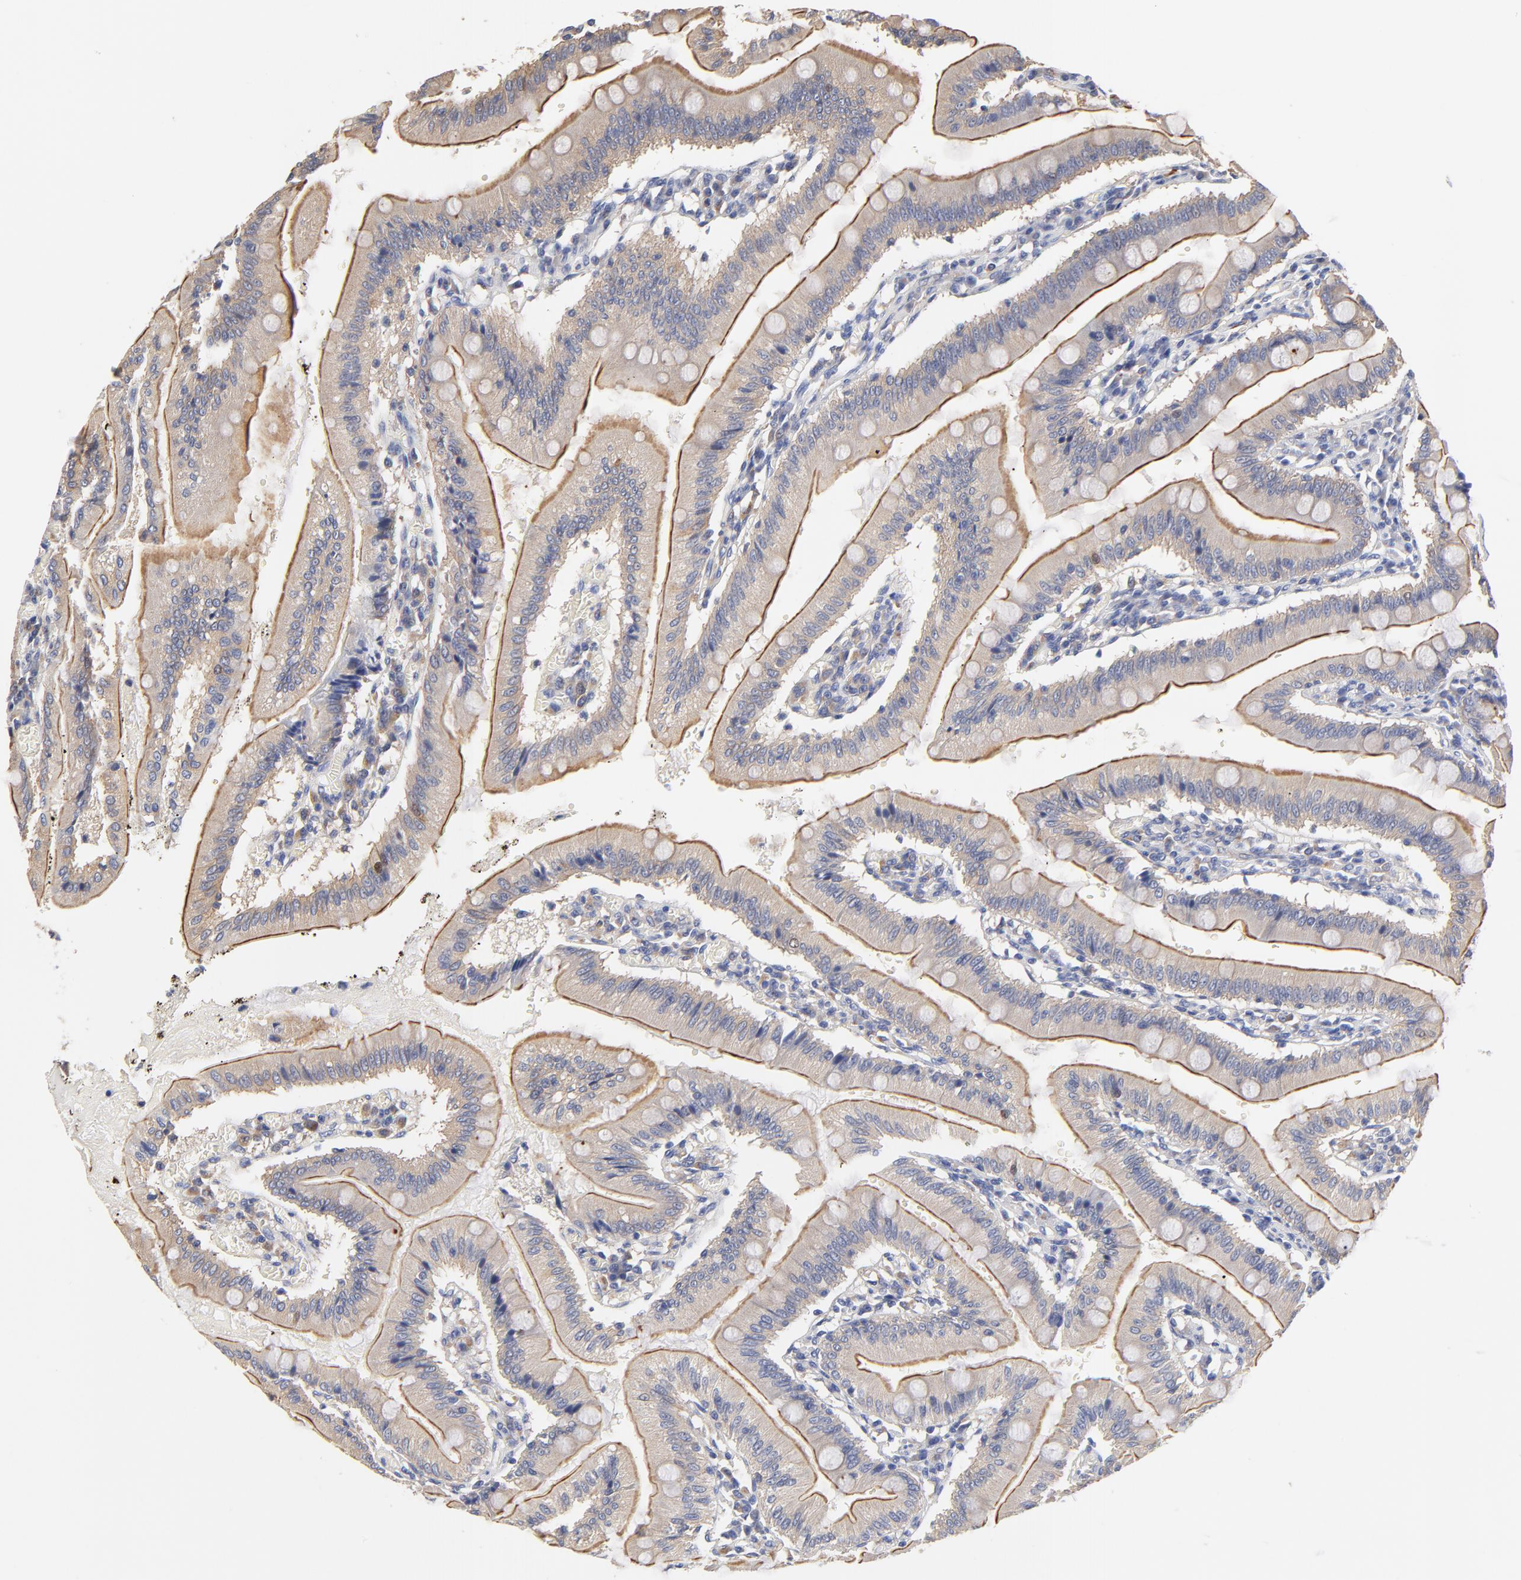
{"staining": {"intensity": "moderate", "quantity": ">75%", "location": "cytoplasmic/membranous"}, "tissue": "small intestine", "cell_type": "Glandular cells", "image_type": "normal", "snomed": [{"axis": "morphology", "description": "Normal tissue, NOS"}, {"axis": "topography", "description": "Small intestine"}], "caption": "The immunohistochemical stain labels moderate cytoplasmic/membranous expression in glandular cells of normal small intestine.", "gene": "FBXL2", "patient": {"sex": "male", "age": 71}}